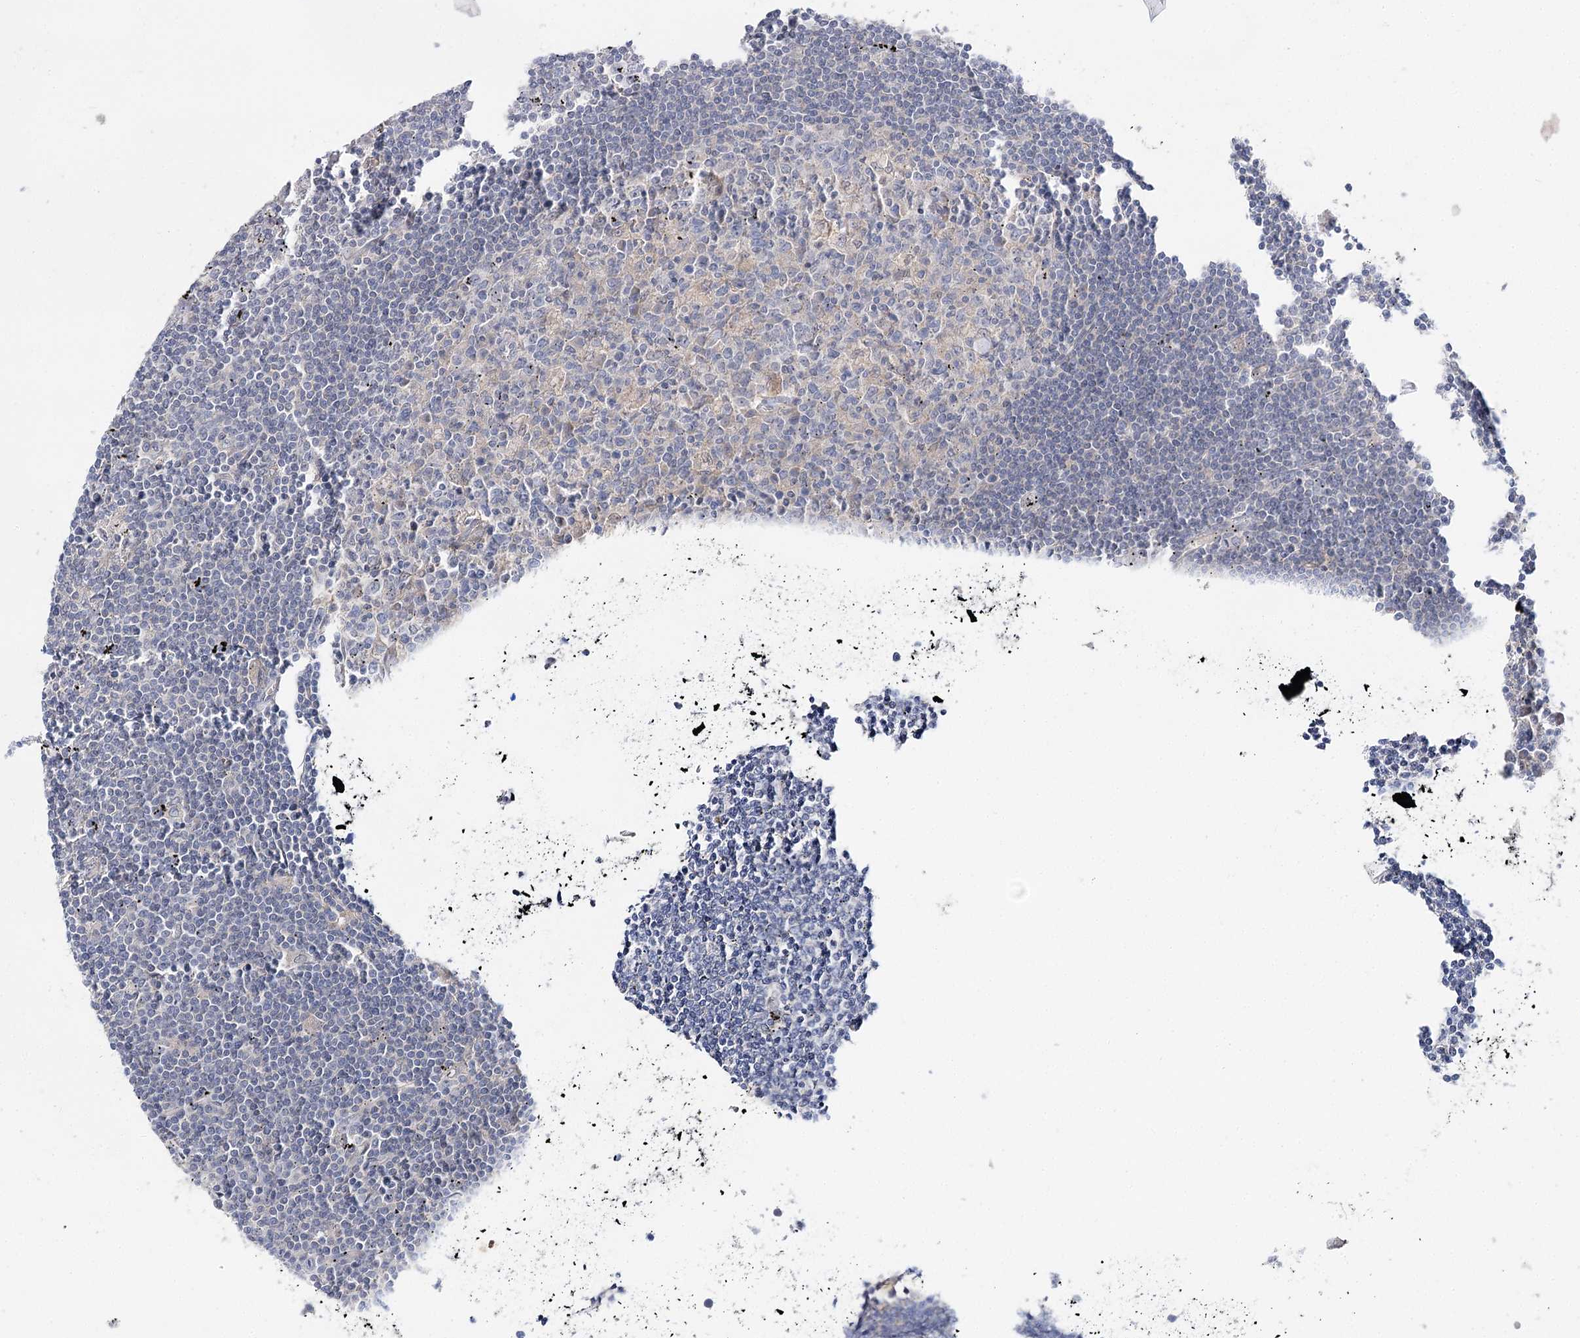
{"staining": {"intensity": "negative", "quantity": "none", "location": "none"}, "tissue": "lymphoma", "cell_type": "Tumor cells", "image_type": "cancer", "snomed": [{"axis": "morphology", "description": "Malignant lymphoma, non-Hodgkin's type, Low grade"}, {"axis": "topography", "description": "Spleen"}], "caption": "Tumor cells are negative for protein expression in human lymphoma.", "gene": "LRRC14B", "patient": {"sex": "male", "age": 76}}